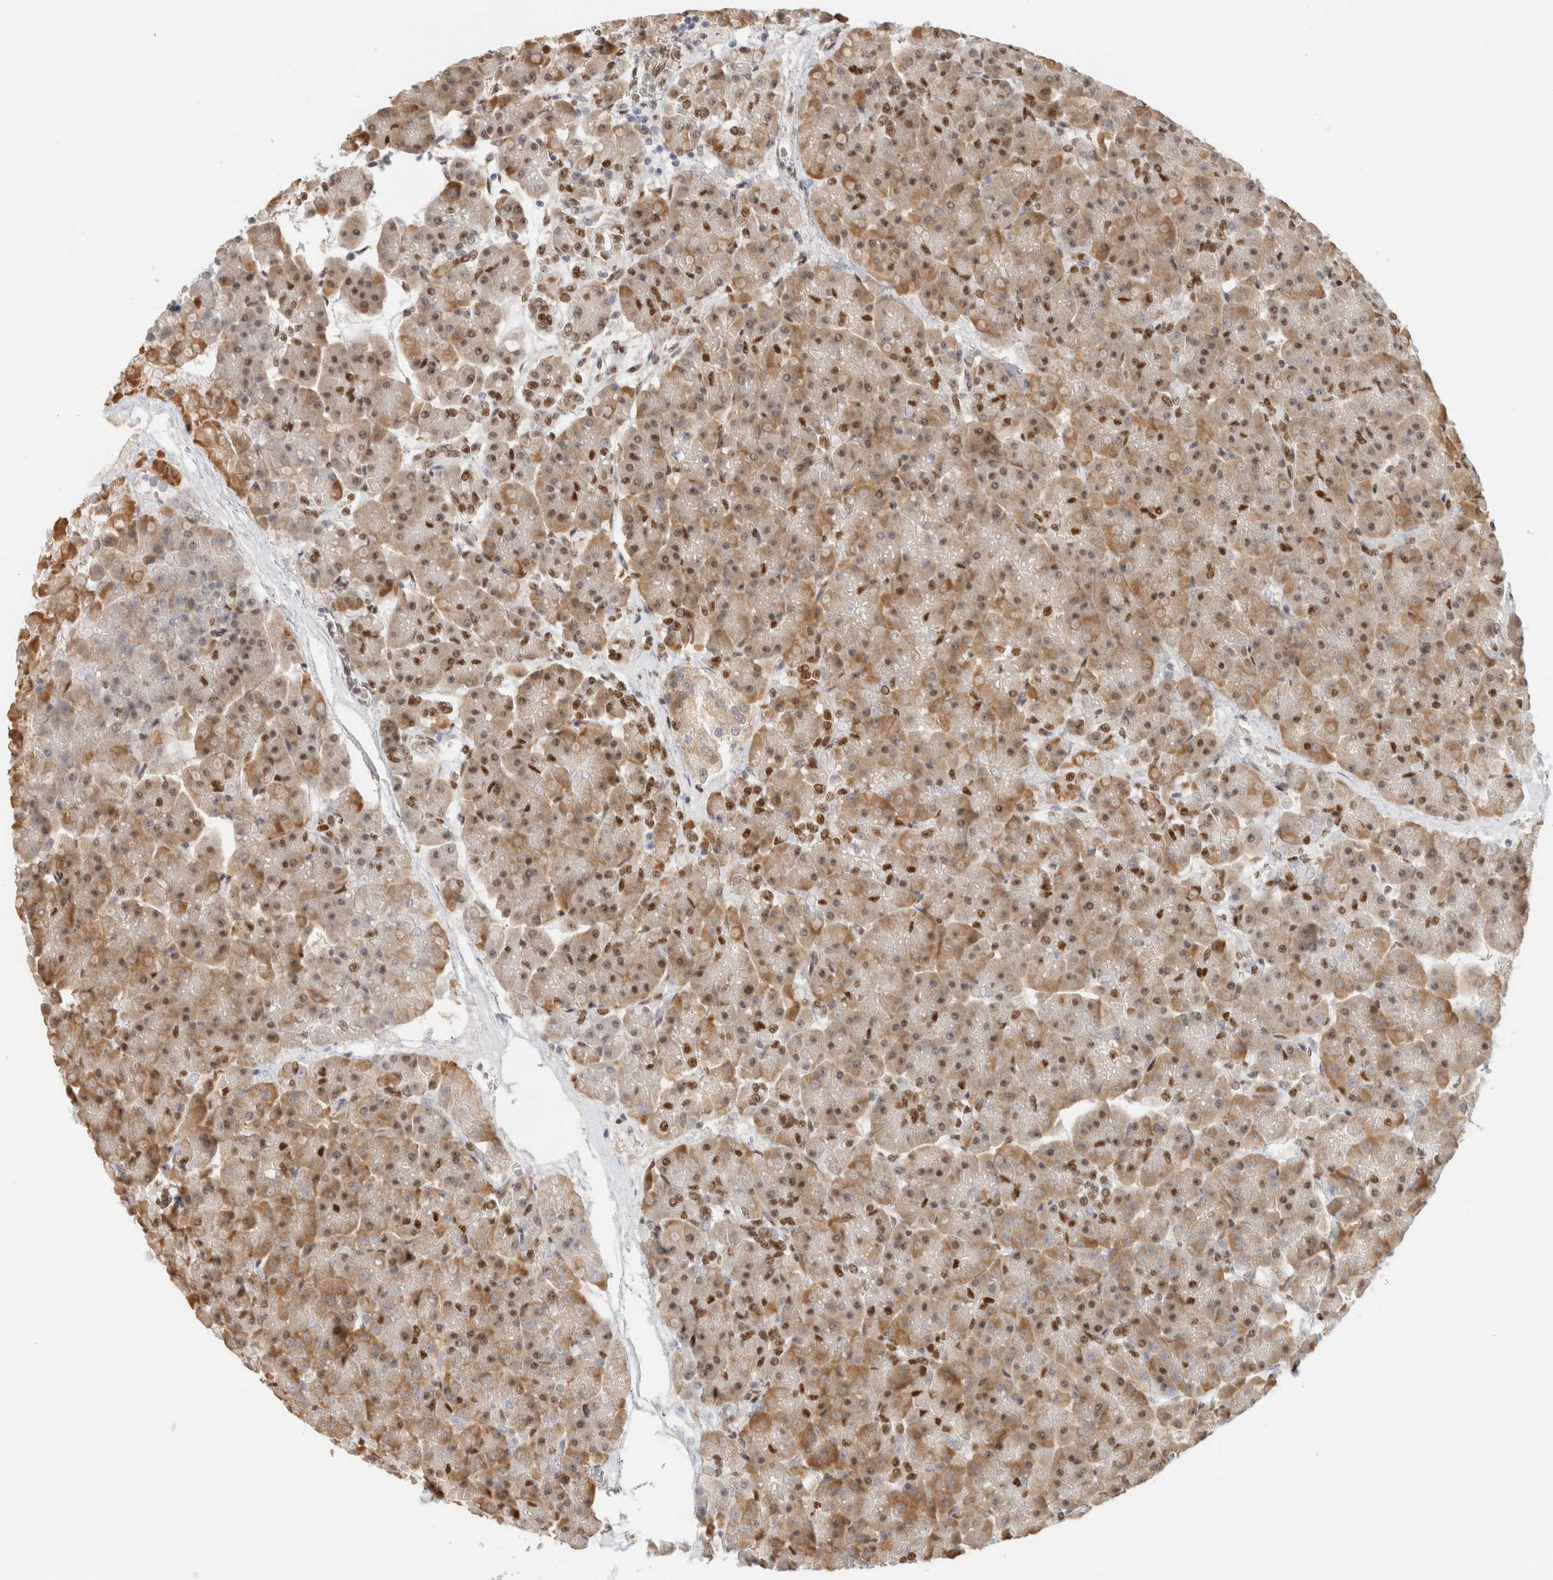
{"staining": {"intensity": "strong", "quantity": ">75%", "location": "cytoplasmic/membranous,nuclear"}, "tissue": "pancreas", "cell_type": "Exocrine glandular cells", "image_type": "normal", "snomed": [{"axis": "morphology", "description": "Normal tissue, NOS"}, {"axis": "topography", "description": "Pancreas"}], "caption": "The micrograph shows immunohistochemical staining of unremarkable pancreas. There is strong cytoplasmic/membranous,nuclear positivity is identified in about >75% of exocrine glandular cells.", "gene": "ZNF768", "patient": {"sex": "female", "age": 70}}